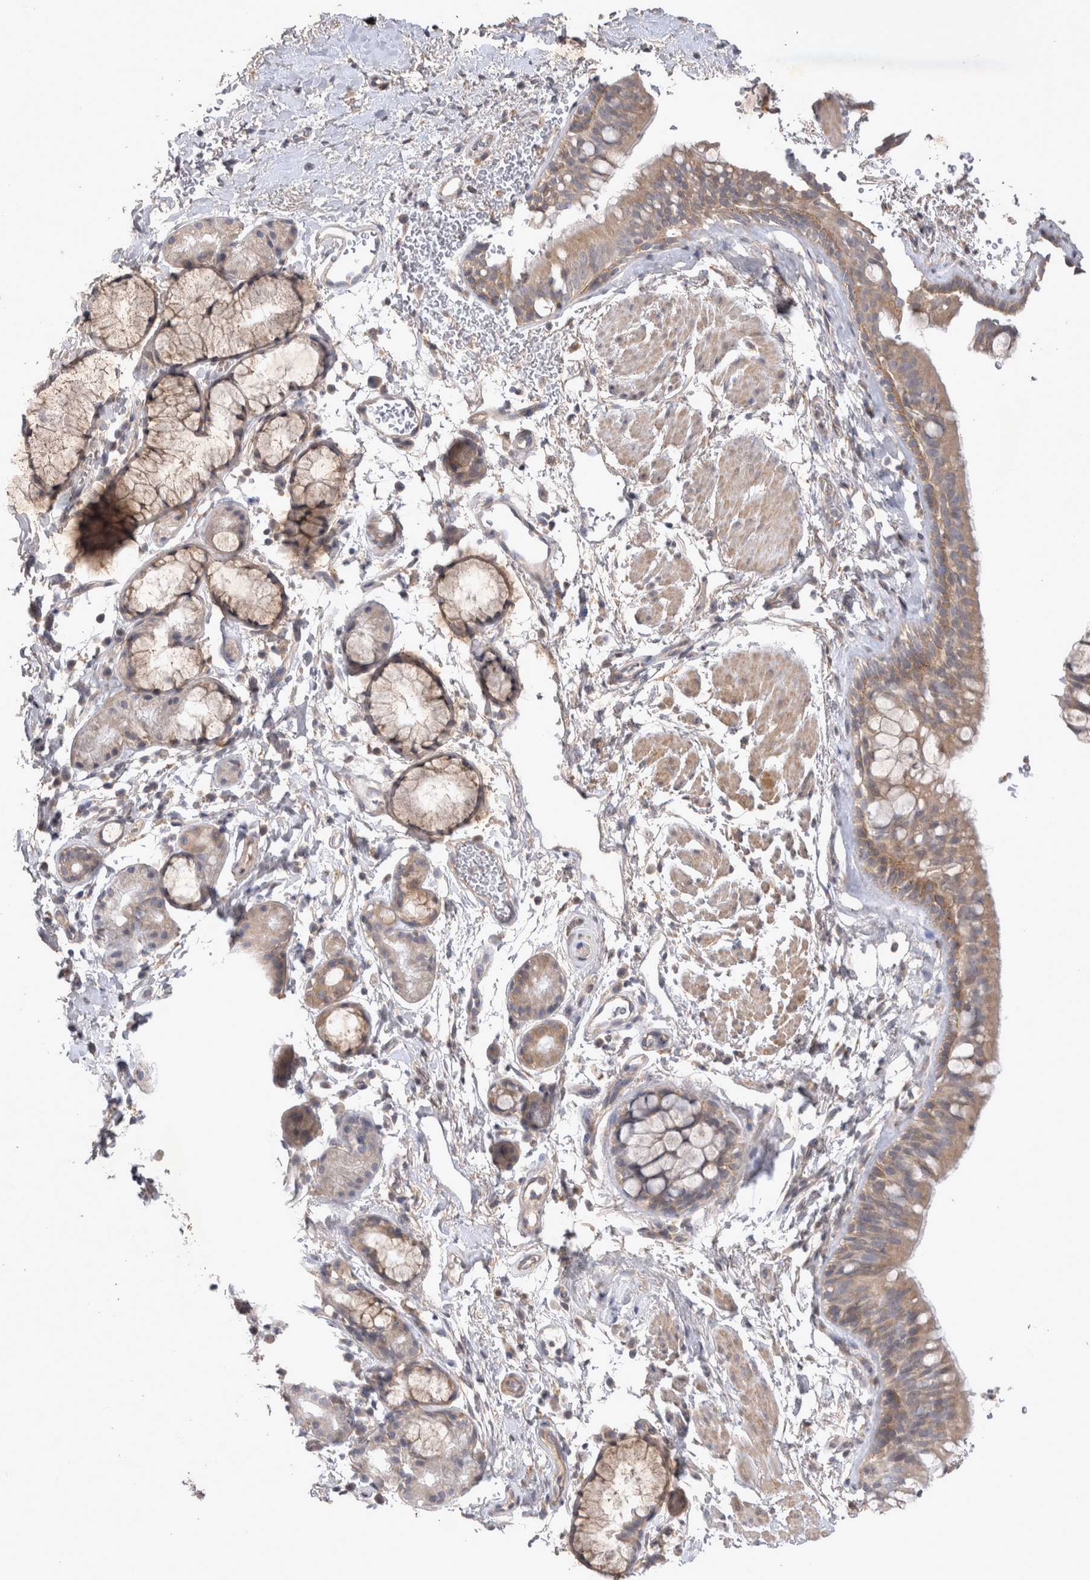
{"staining": {"intensity": "weak", "quantity": ">75%", "location": "cytoplasmic/membranous"}, "tissue": "bronchus", "cell_type": "Respiratory epithelial cells", "image_type": "normal", "snomed": [{"axis": "morphology", "description": "Normal tissue, NOS"}, {"axis": "topography", "description": "Cartilage tissue"}, {"axis": "topography", "description": "Bronchus"}], "caption": "Protein expression analysis of normal bronchus reveals weak cytoplasmic/membranous expression in approximately >75% of respiratory epithelial cells.", "gene": "SRD5A3", "patient": {"sex": "female", "age": 53}}